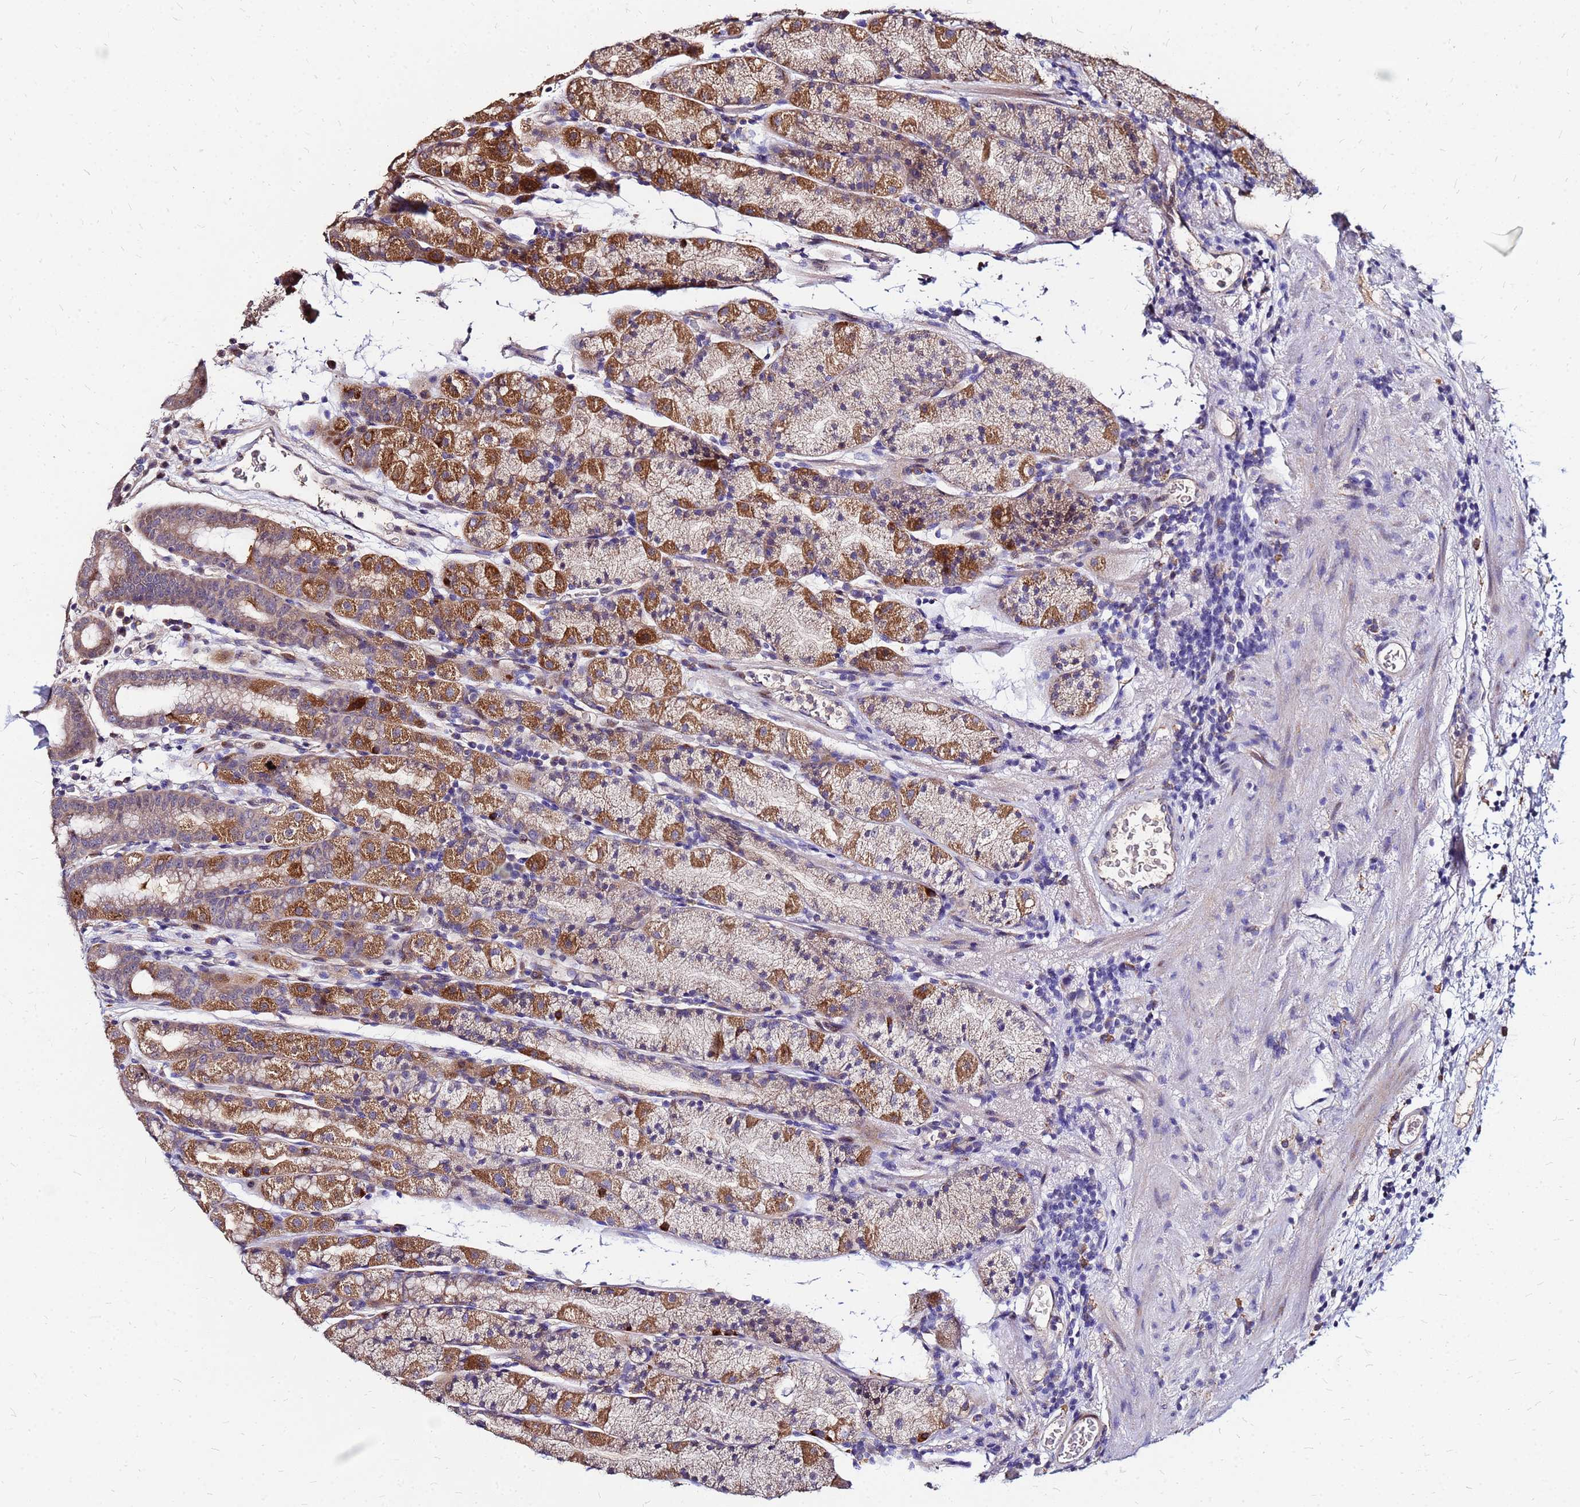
{"staining": {"intensity": "moderate", "quantity": "25%-75%", "location": "cytoplasmic/membranous"}, "tissue": "stomach", "cell_type": "Glandular cells", "image_type": "normal", "snomed": [{"axis": "morphology", "description": "Normal tissue, NOS"}, {"axis": "topography", "description": "Stomach, upper"}, {"axis": "topography", "description": "Stomach, lower"}, {"axis": "topography", "description": "Small intestine"}], "caption": "Normal stomach was stained to show a protein in brown. There is medium levels of moderate cytoplasmic/membranous positivity in approximately 25%-75% of glandular cells.", "gene": "ARHGEF35", "patient": {"sex": "male", "age": 68}}